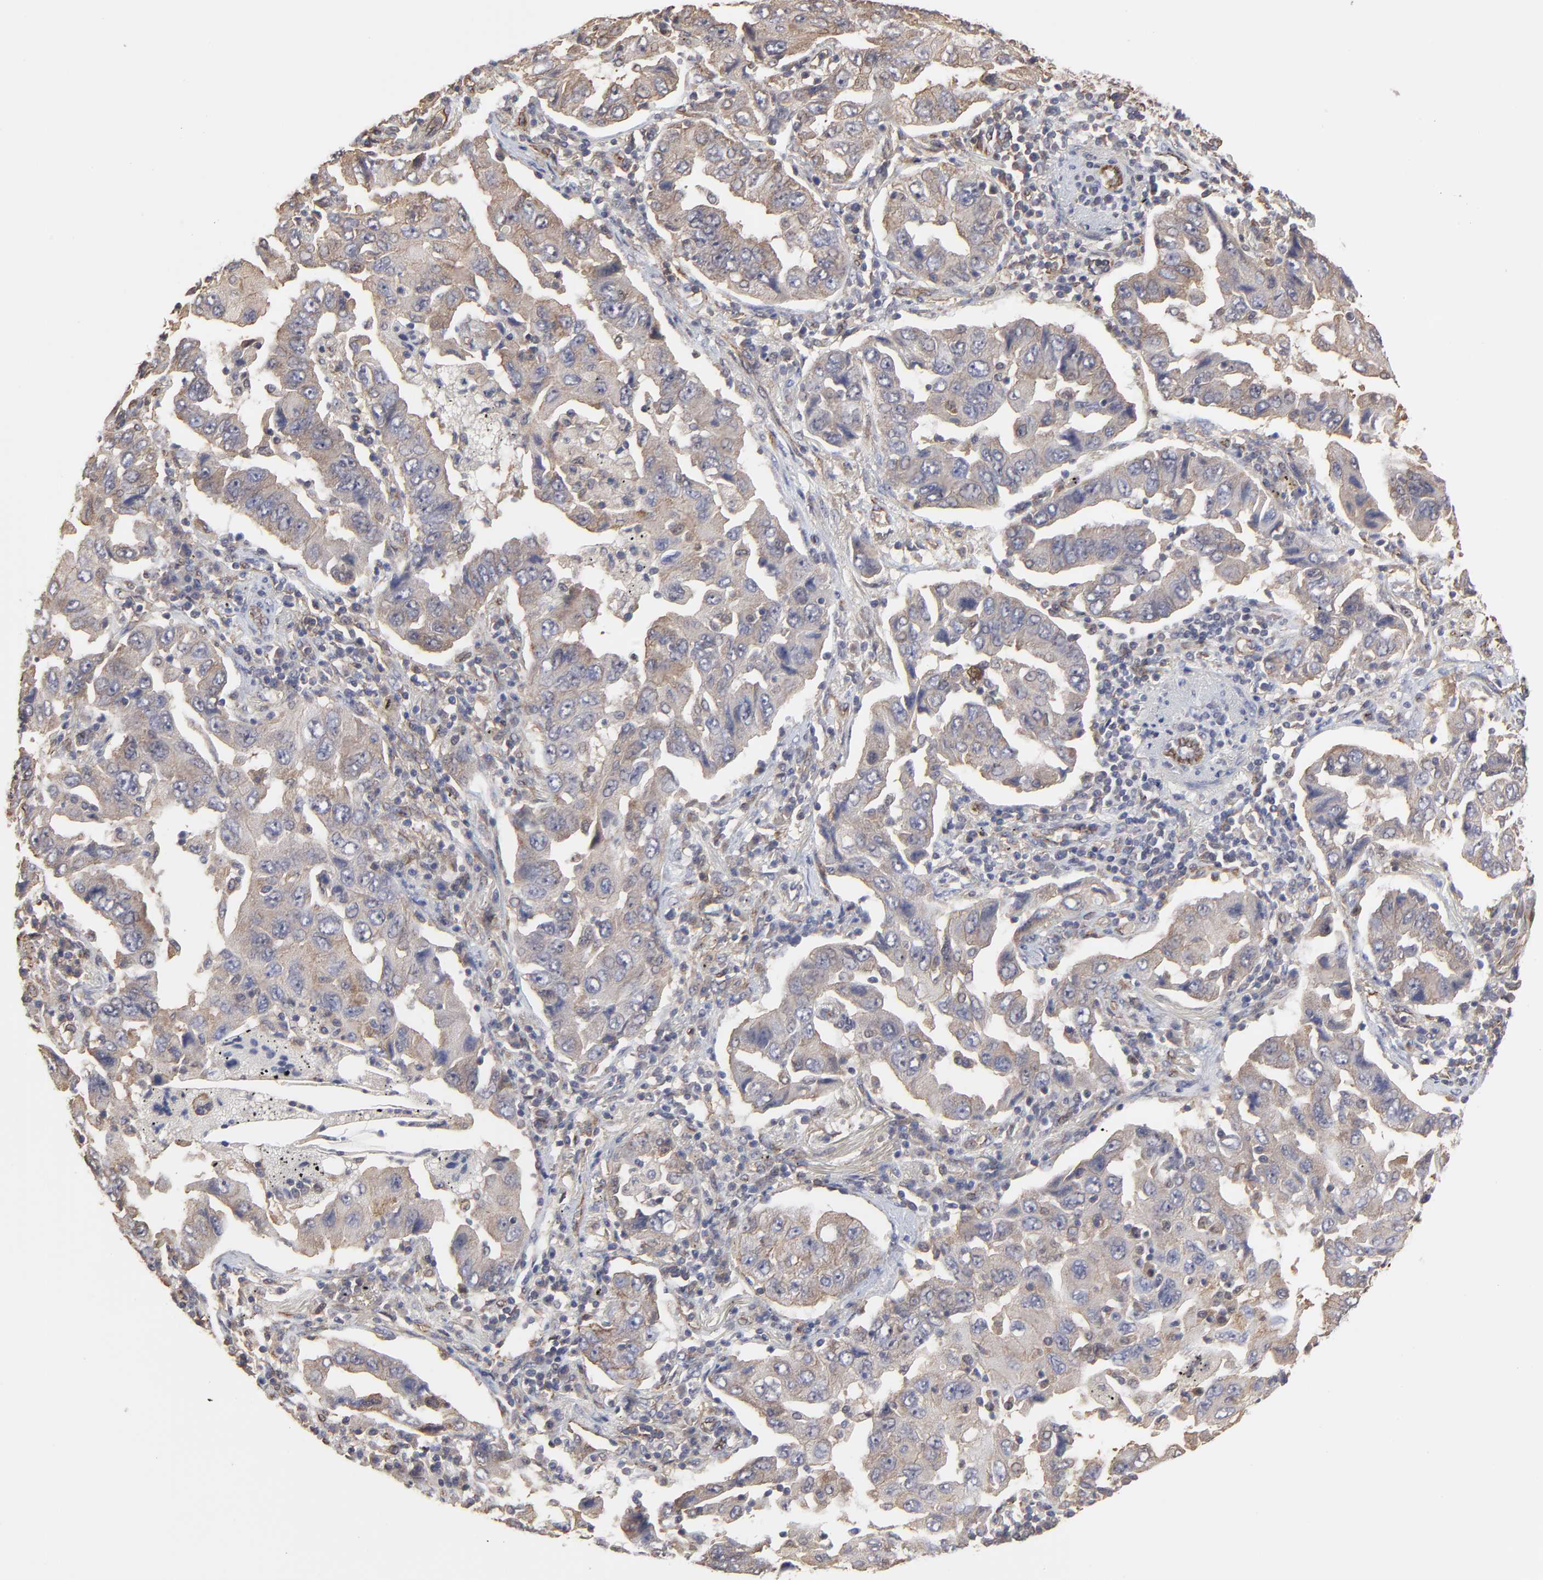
{"staining": {"intensity": "weak", "quantity": "25%-75%", "location": "cytoplasmic/membranous"}, "tissue": "lung cancer", "cell_type": "Tumor cells", "image_type": "cancer", "snomed": [{"axis": "morphology", "description": "Adenocarcinoma, NOS"}, {"axis": "topography", "description": "Lung"}], "caption": "About 25%-75% of tumor cells in human lung cancer (adenocarcinoma) display weak cytoplasmic/membranous protein positivity as visualized by brown immunohistochemical staining.", "gene": "ARMT1", "patient": {"sex": "female", "age": 65}}